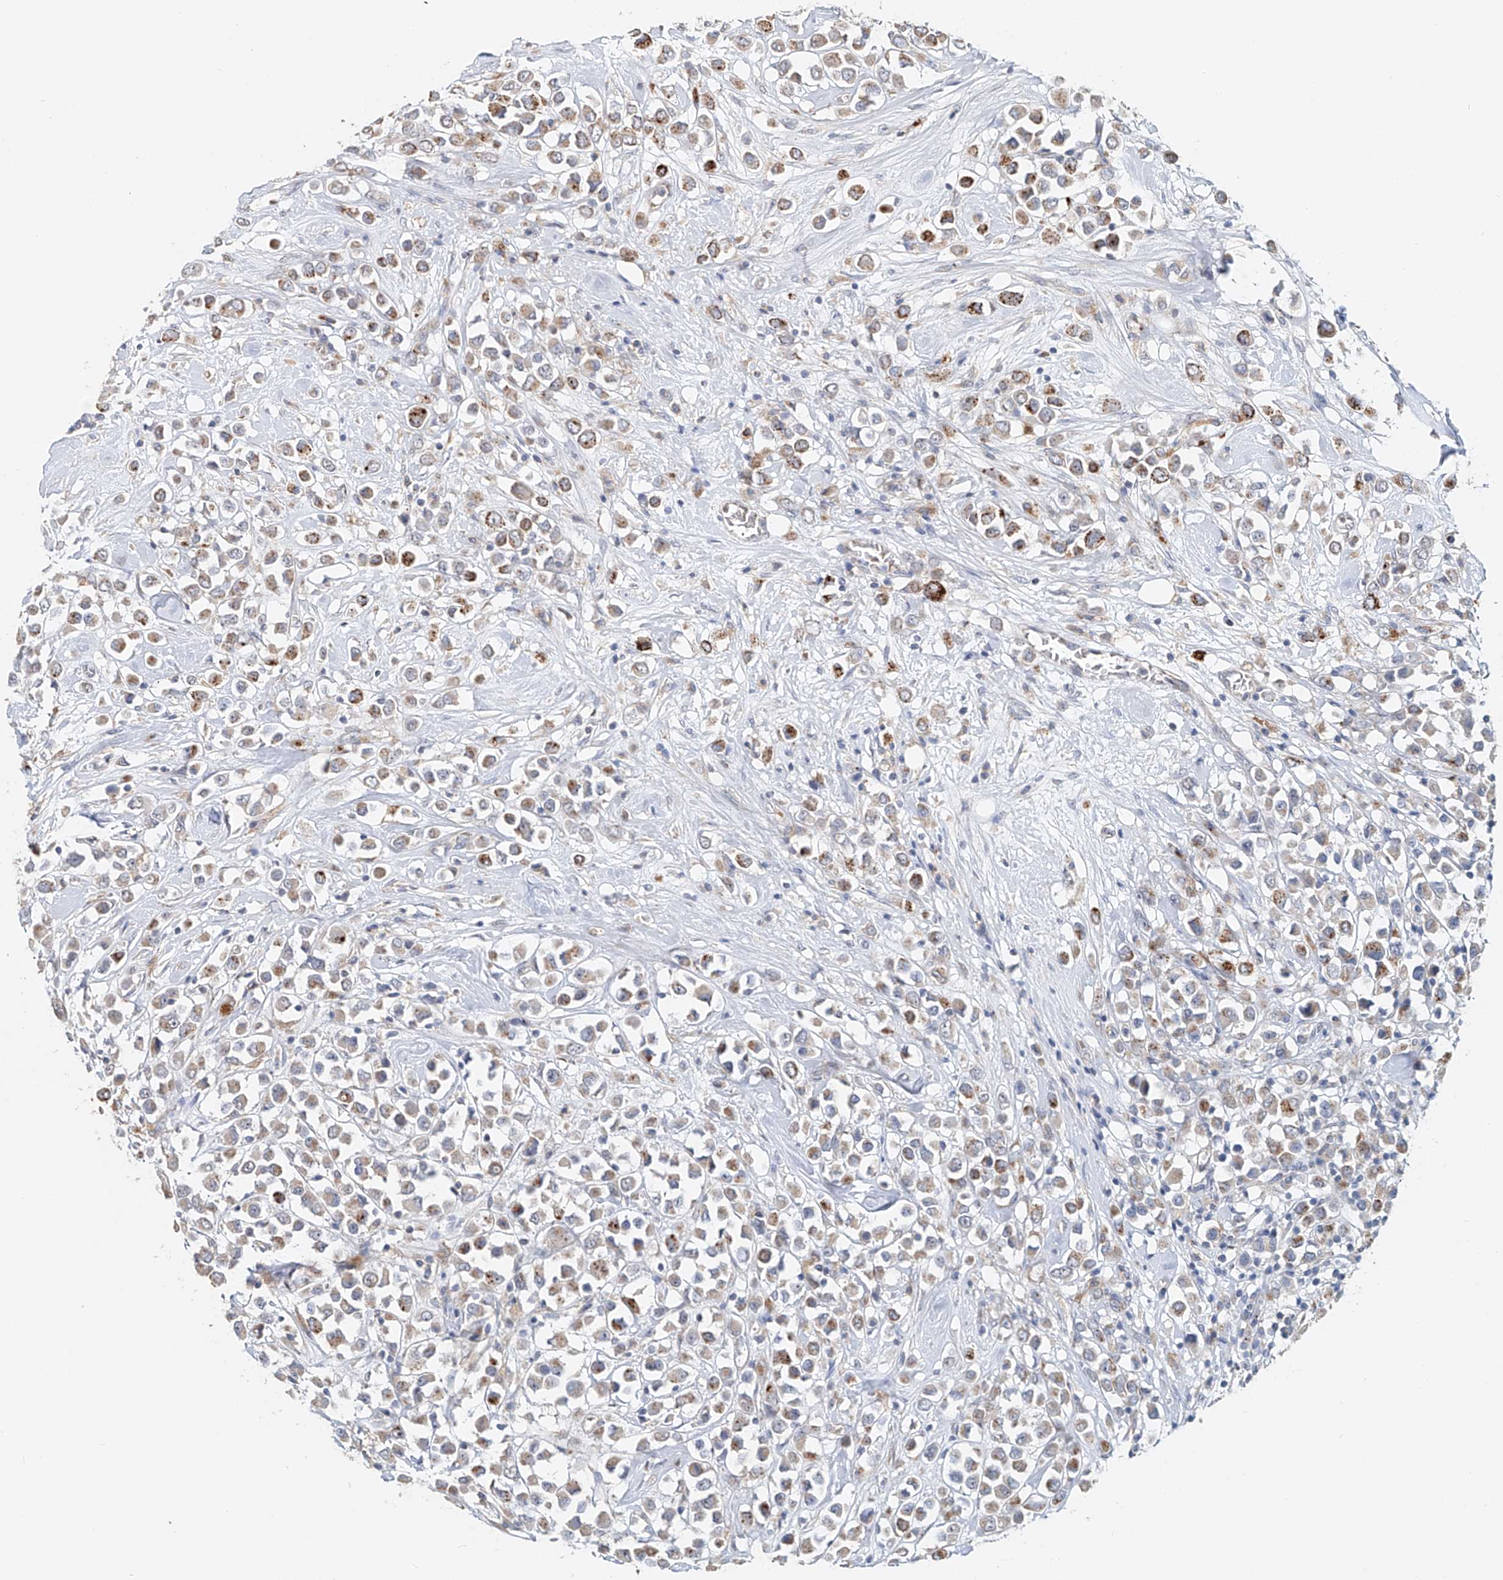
{"staining": {"intensity": "strong", "quantity": "<25%", "location": "cytoplasmic/membranous"}, "tissue": "breast cancer", "cell_type": "Tumor cells", "image_type": "cancer", "snomed": [{"axis": "morphology", "description": "Duct carcinoma"}, {"axis": "topography", "description": "Breast"}], "caption": "An image showing strong cytoplasmic/membranous staining in approximately <25% of tumor cells in invasive ductal carcinoma (breast), as visualized by brown immunohistochemical staining.", "gene": "TRIM47", "patient": {"sex": "female", "age": 61}}